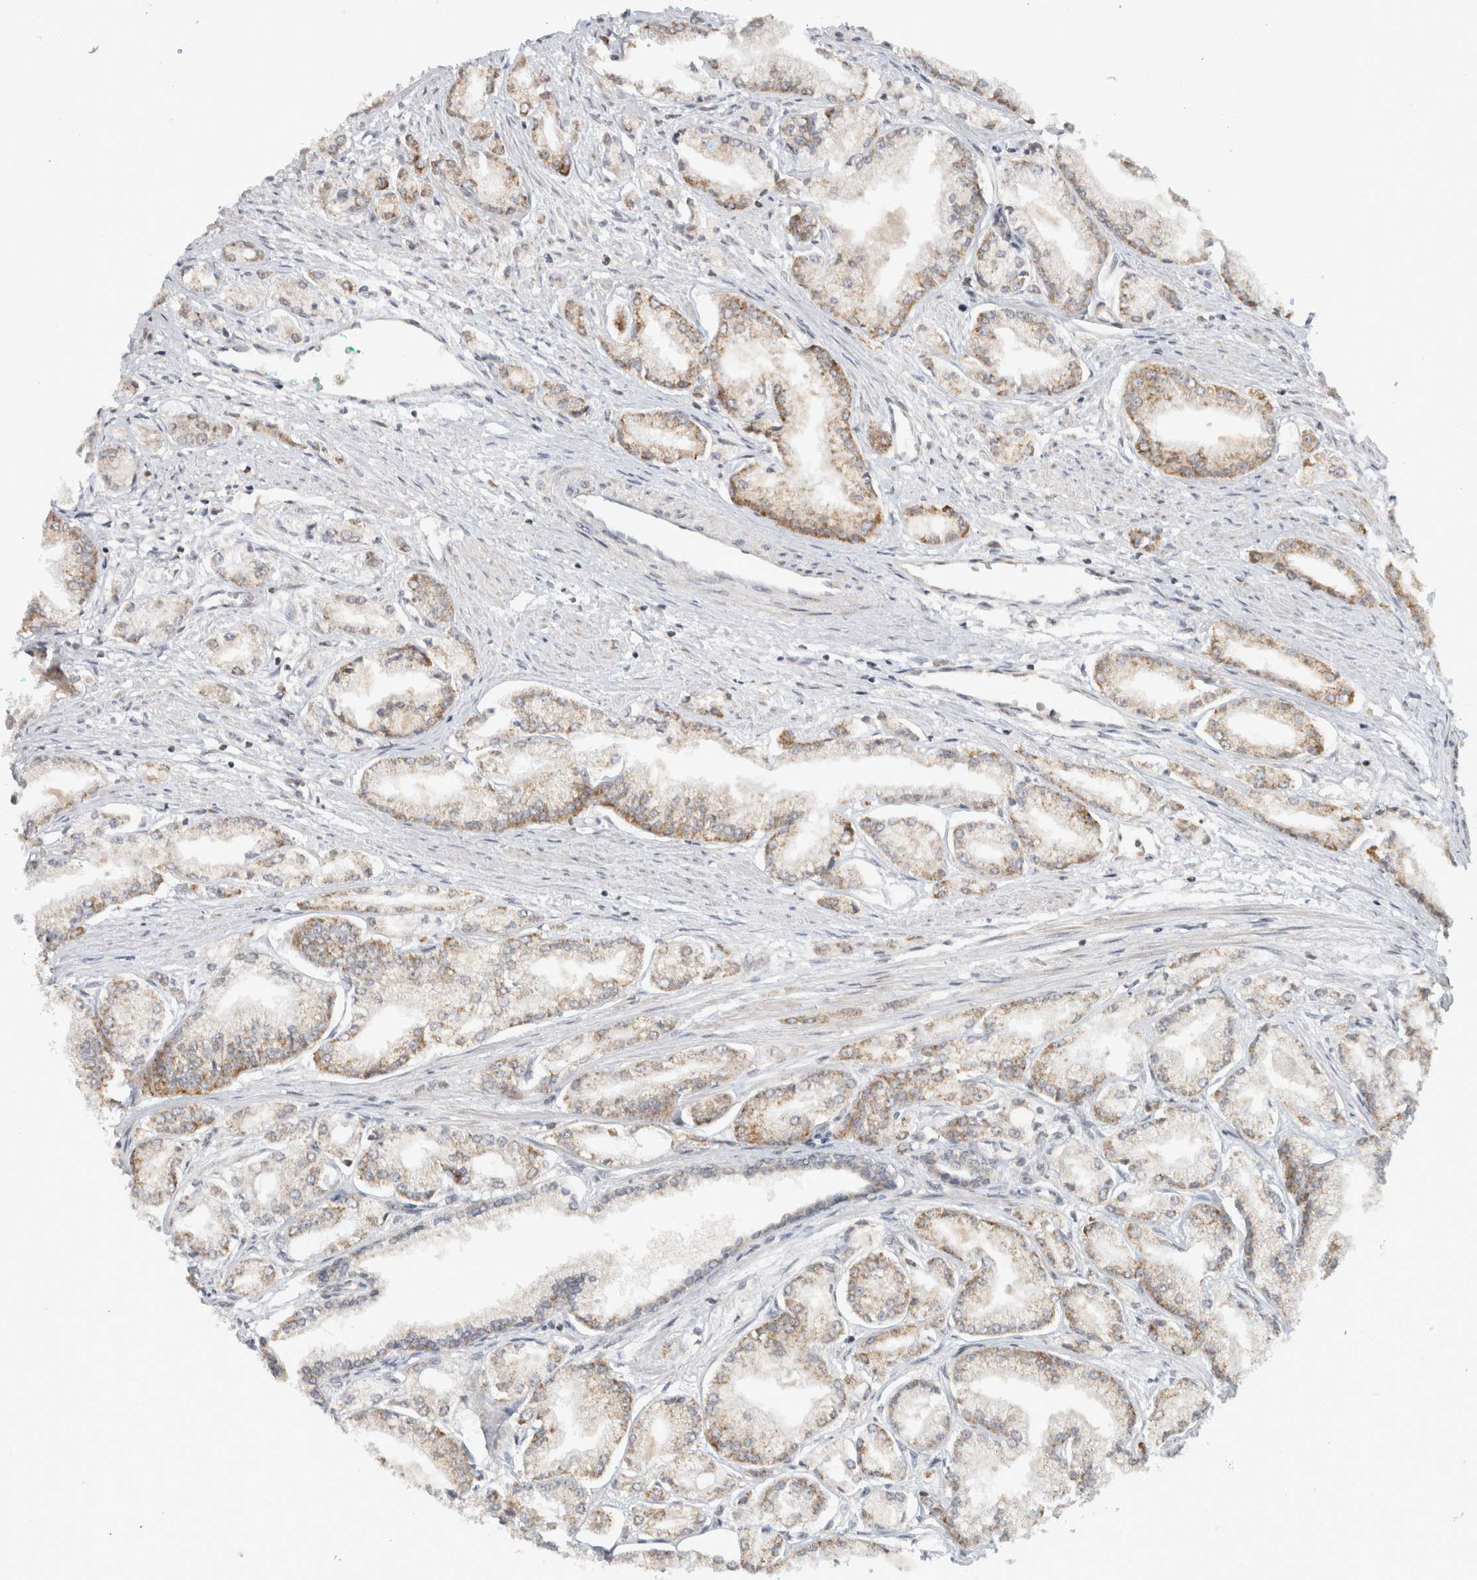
{"staining": {"intensity": "moderate", "quantity": "25%-75%", "location": "cytoplasmic/membranous"}, "tissue": "prostate cancer", "cell_type": "Tumor cells", "image_type": "cancer", "snomed": [{"axis": "morphology", "description": "Adenocarcinoma, Low grade"}, {"axis": "topography", "description": "Prostate"}], "caption": "Immunohistochemistry of prostate cancer exhibits medium levels of moderate cytoplasmic/membranous expression in about 25%-75% of tumor cells. (Brightfield microscopy of DAB IHC at high magnification).", "gene": "CMC2", "patient": {"sex": "male", "age": 52}}